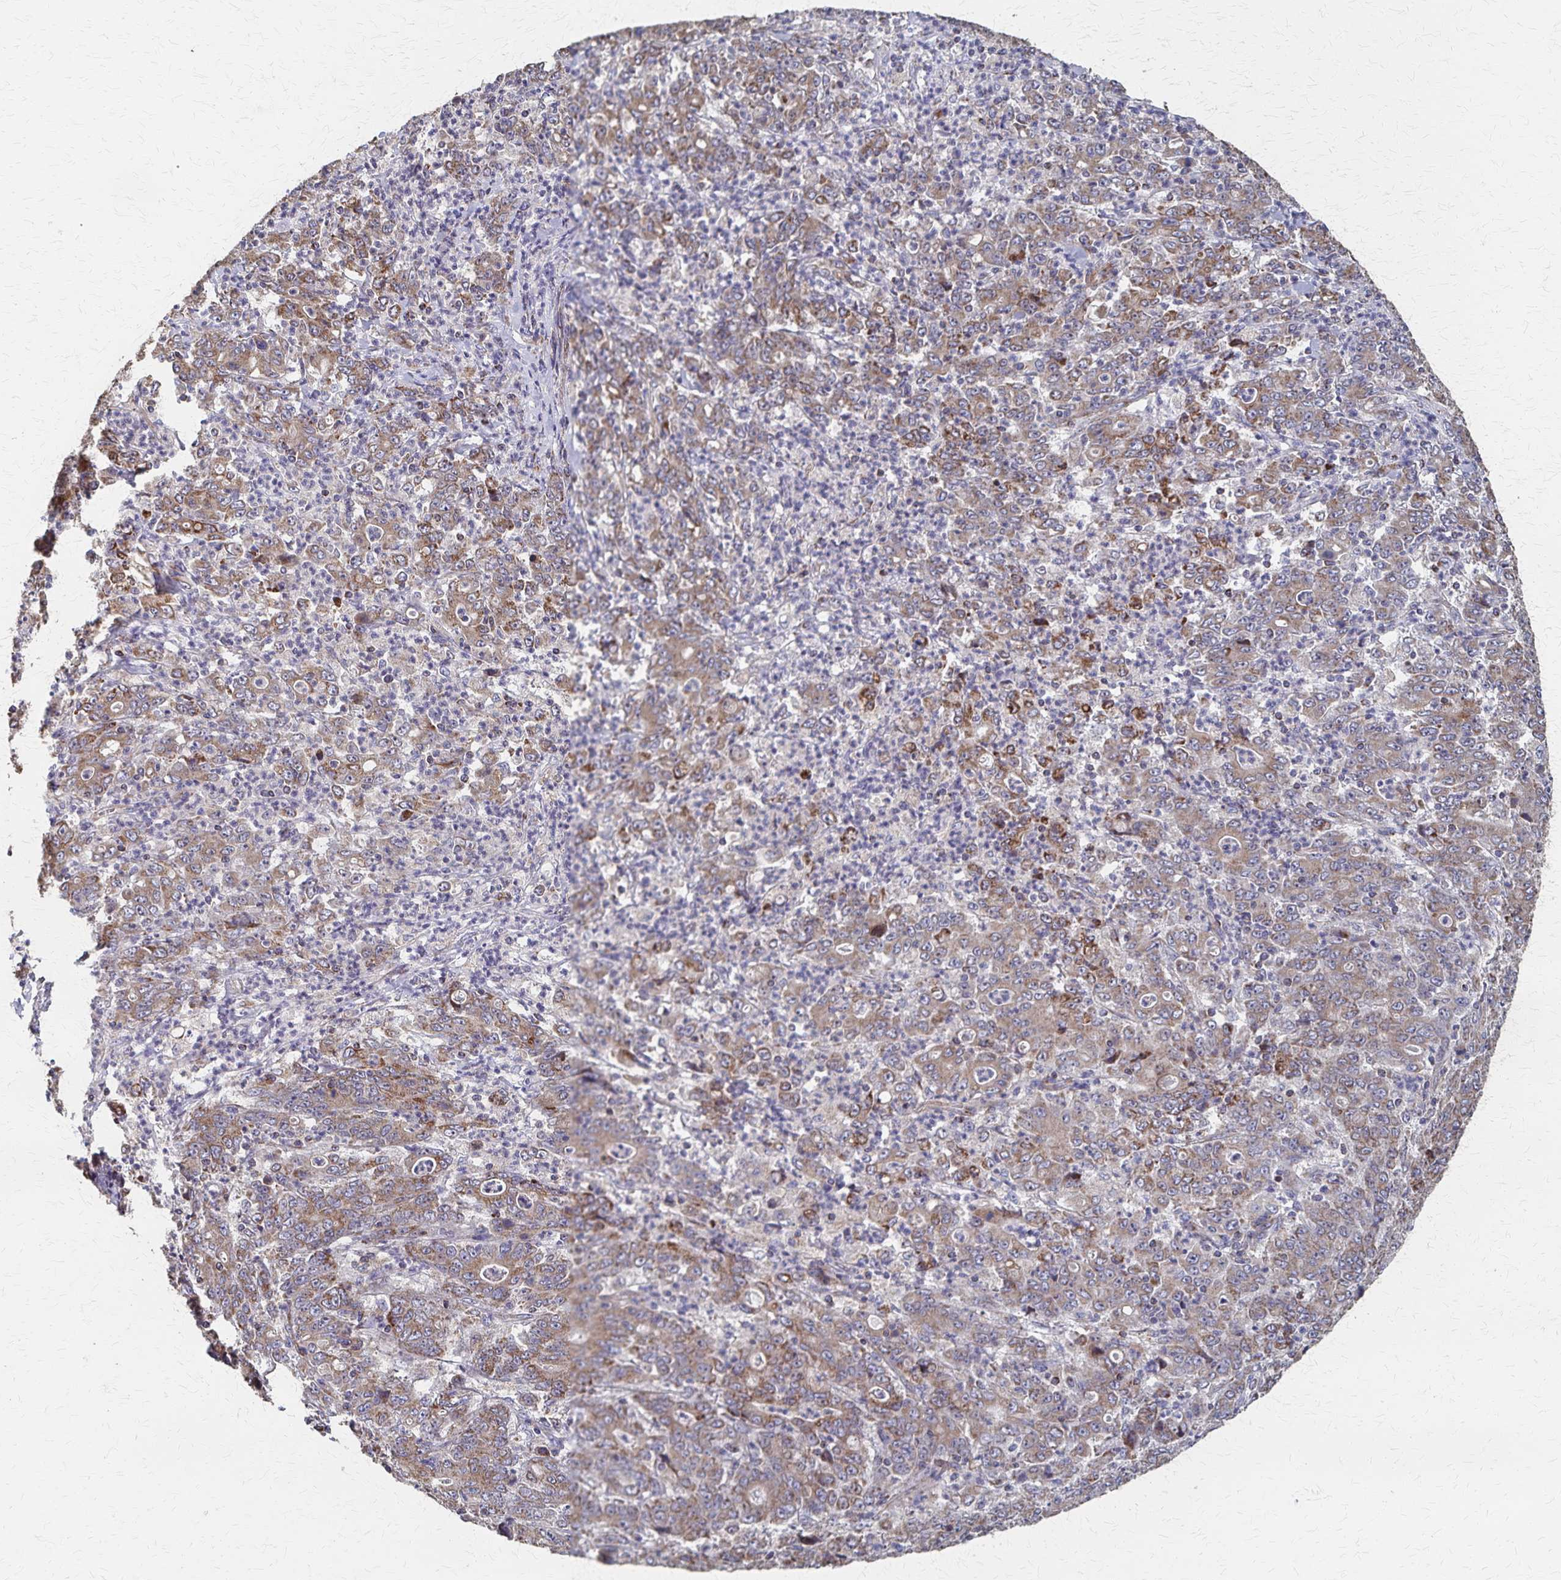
{"staining": {"intensity": "moderate", "quantity": ">75%", "location": "cytoplasmic/membranous"}, "tissue": "stomach cancer", "cell_type": "Tumor cells", "image_type": "cancer", "snomed": [{"axis": "morphology", "description": "Adenocarcinoma, NOS"}, {"axis": "topography", "description": "Stomach, lower"}], "caption": "The histopathology image displays staining of stomach cancer, revealing moderate cytoplasmic/membranous protein staining (brown color) within tumor cells.", "gene": "PGAP2", "patient": {"sex": "female", "age": 71}}